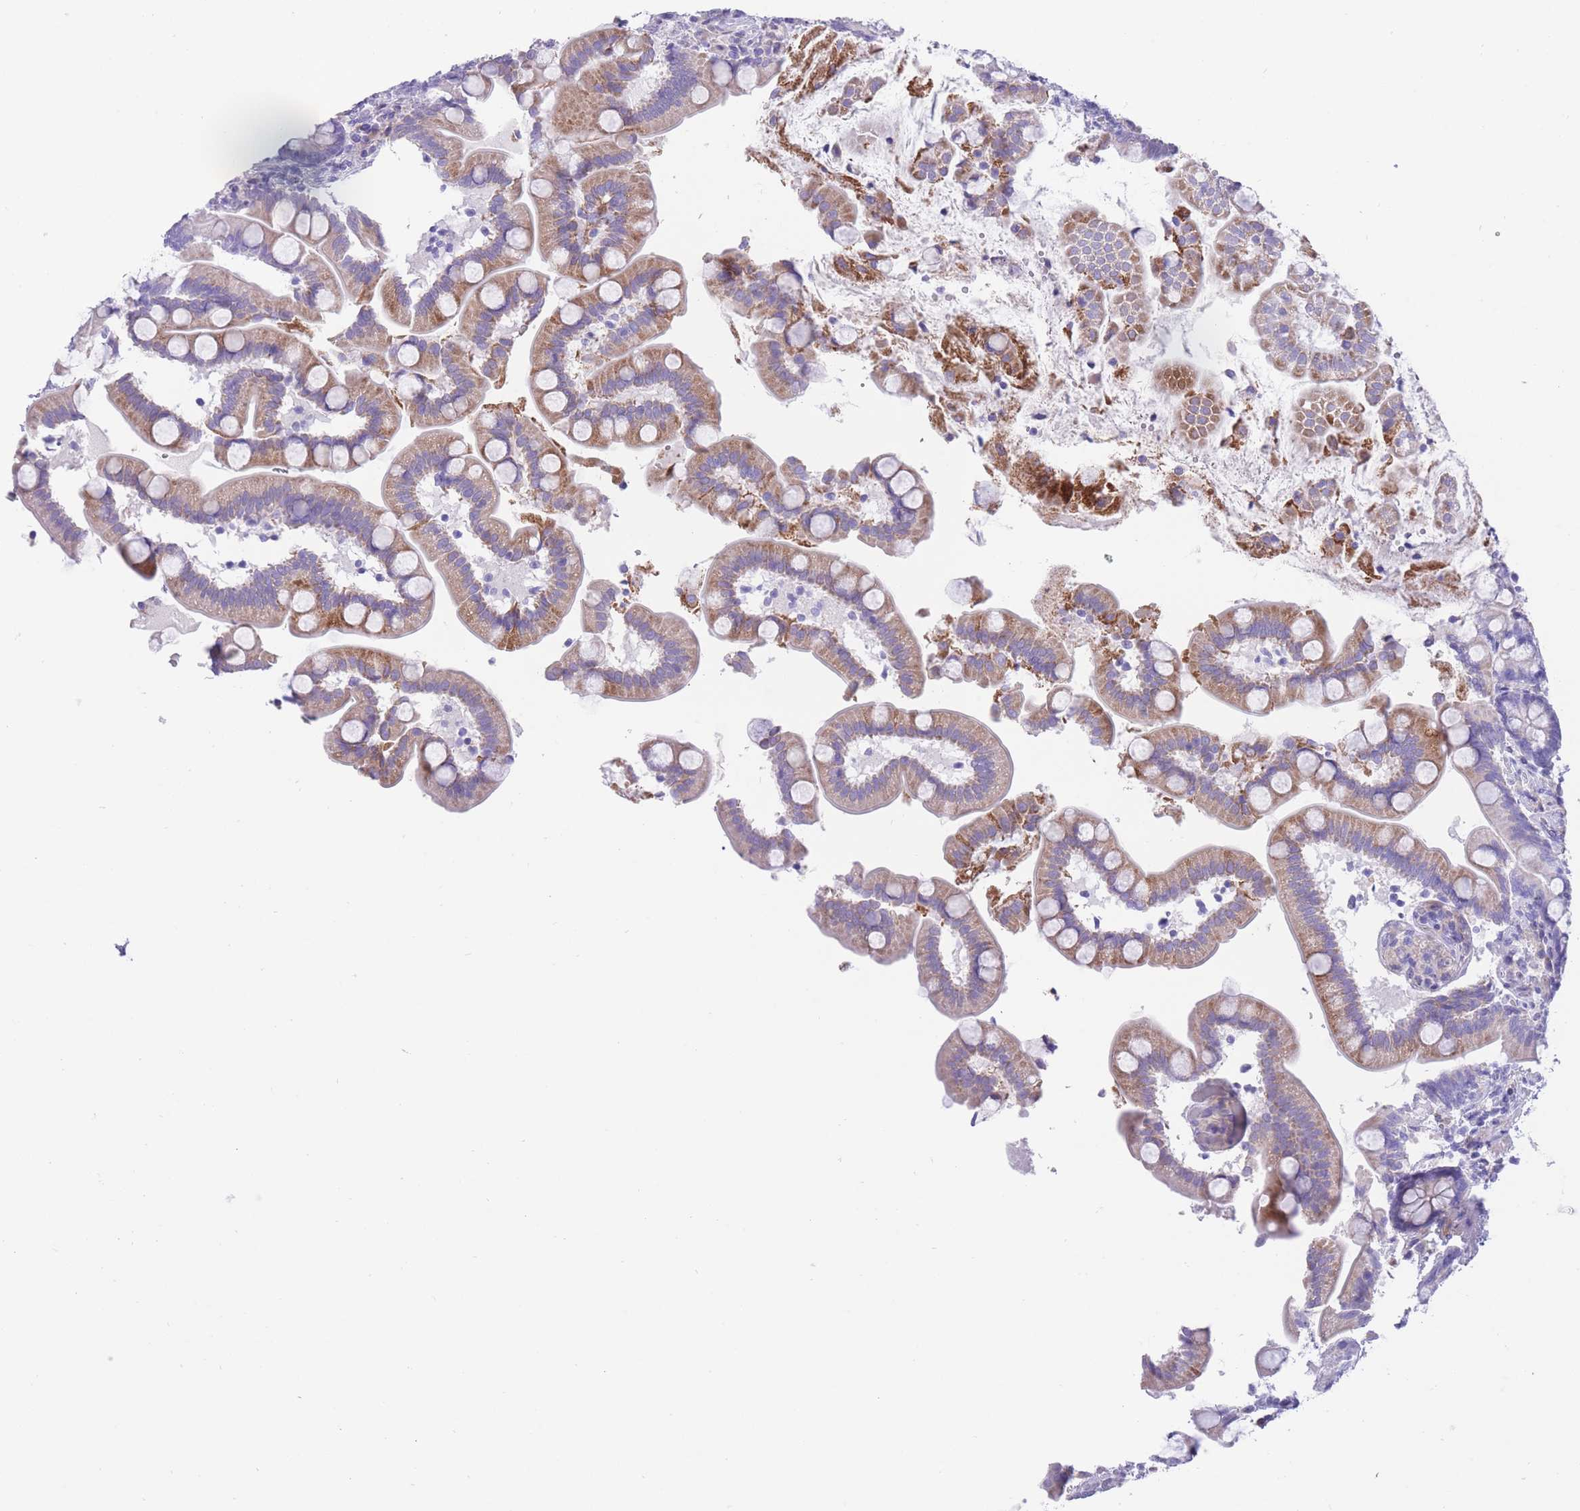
{"staining": {"intensity": "weak", "quantity": "25%-75%", "location": "cytoplasmic/membranous"}, "tissue": "small intestine", "cell_type": "Glandular cells", "image_type": "normal", "snomed": [{"axis": "morphology", "description": "Normal tissue, NOS"}, {"axis": "topography", "description": "Small intestine"}], "caption": "IHC staining of normal small intestine, which displays low levels of weak cytoplasmic/membranous positivity in approximately 25%-75% of glandular cells indicating weak cytoplasmic/membranous protein expression. The staining was performed using DAB (brown) for protein detection and nuclei were counterstained in hematoxylin (blue).", "gene": "QTRT1", "patient": {"sex": "female", "age": 64}}